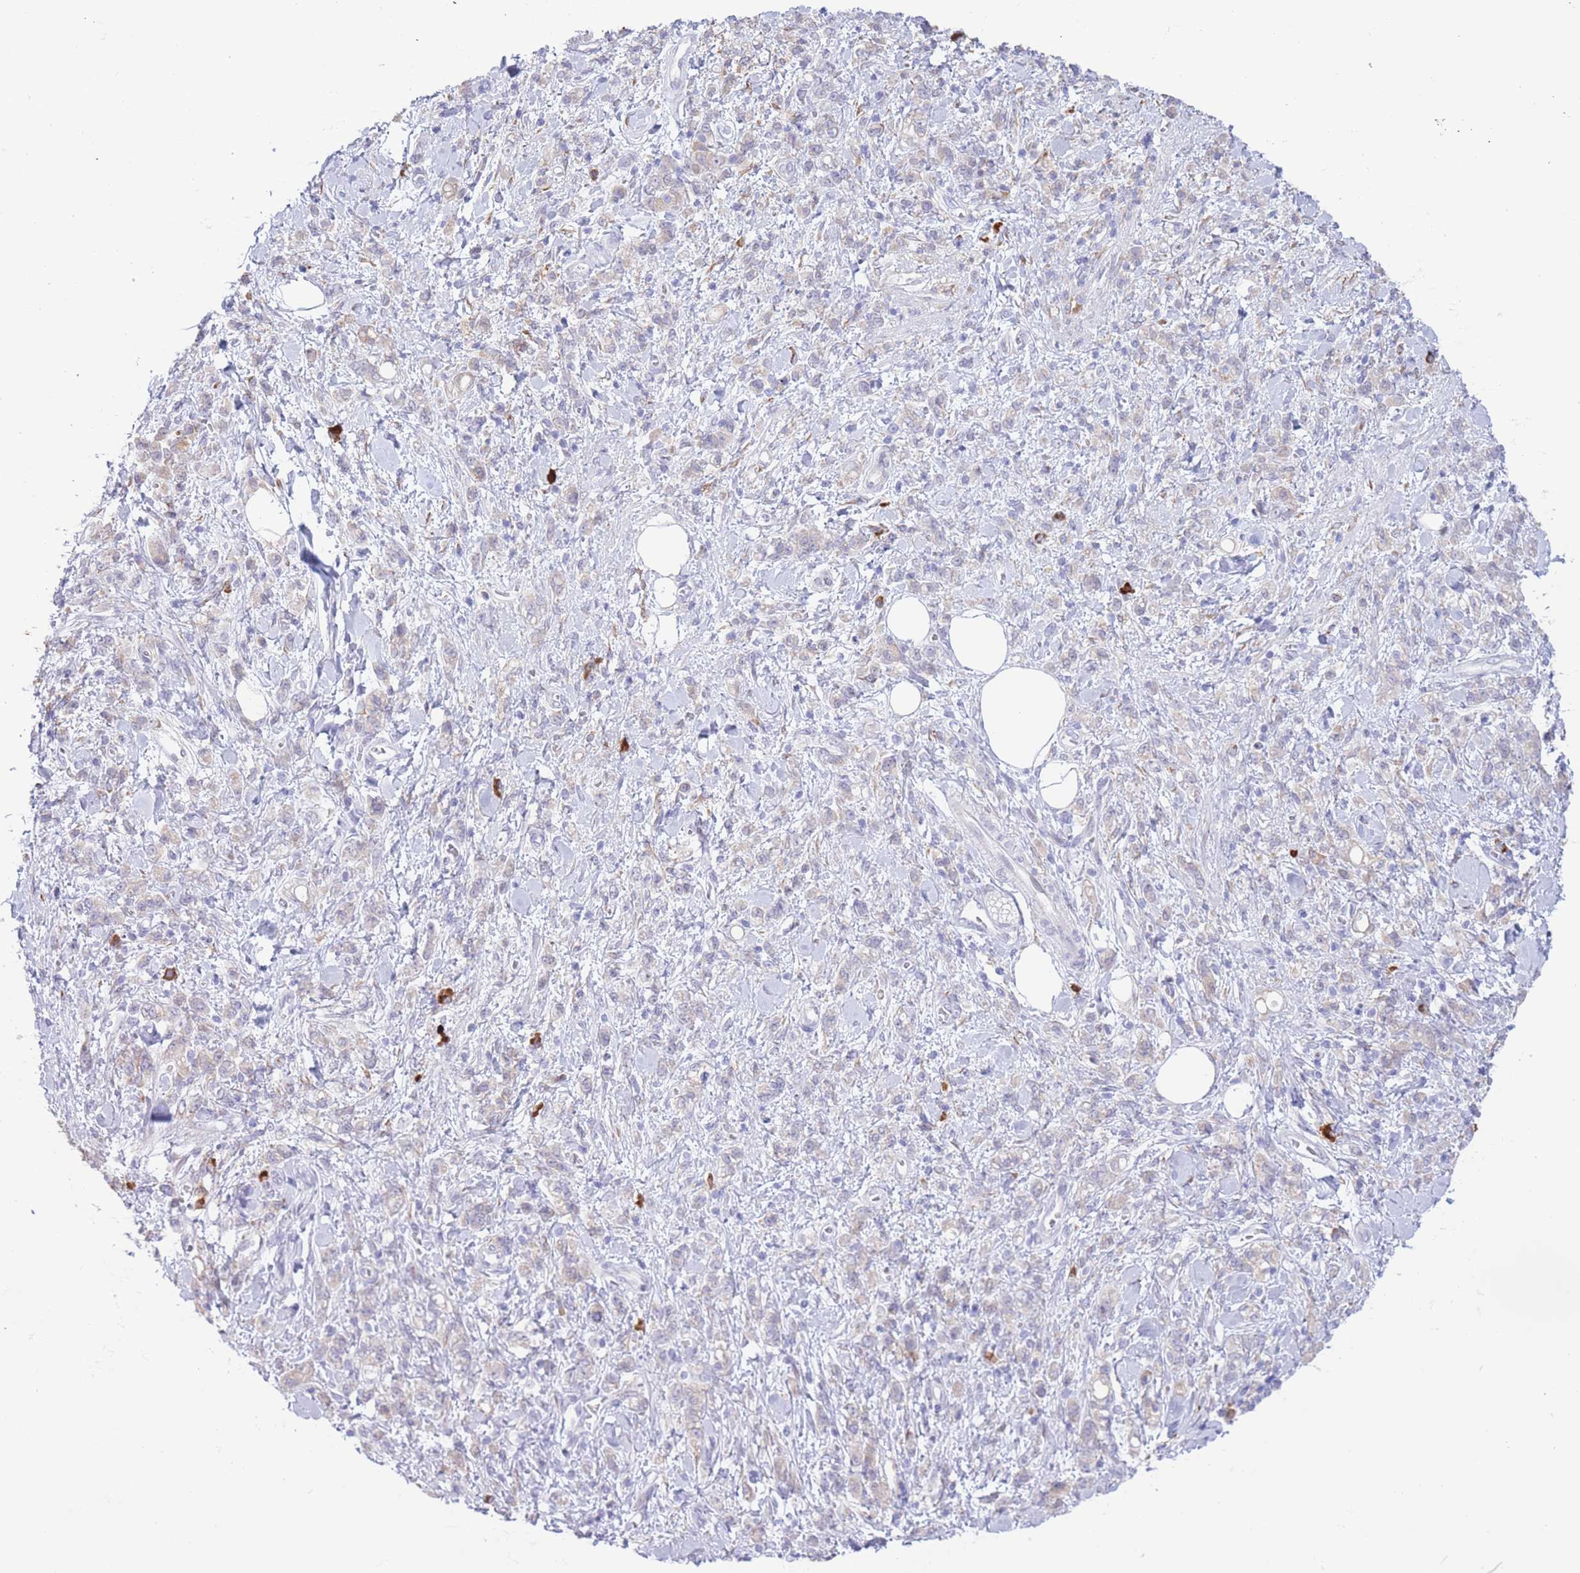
{"staining": {"intensity": "negative", "quantity": "none", "location": "none"}, "tissue": "stomach cancer", "cell_type": "Tumor cells", "image_type": "cancer", "snomed": [{"axis": "morphology", "description": "Adenocarcinoma, NOS"}, {"axis": "topography", "description": "Stomach"}], "caption": "Immunohistochemistry (IHC) of stomach cancer (adenocarcinoma) demonstrates no positivity in tumor cells. Nuclei are stained in blue.", "gene": "MYDGF", "patient": {"sex": "male", "age": 77}}